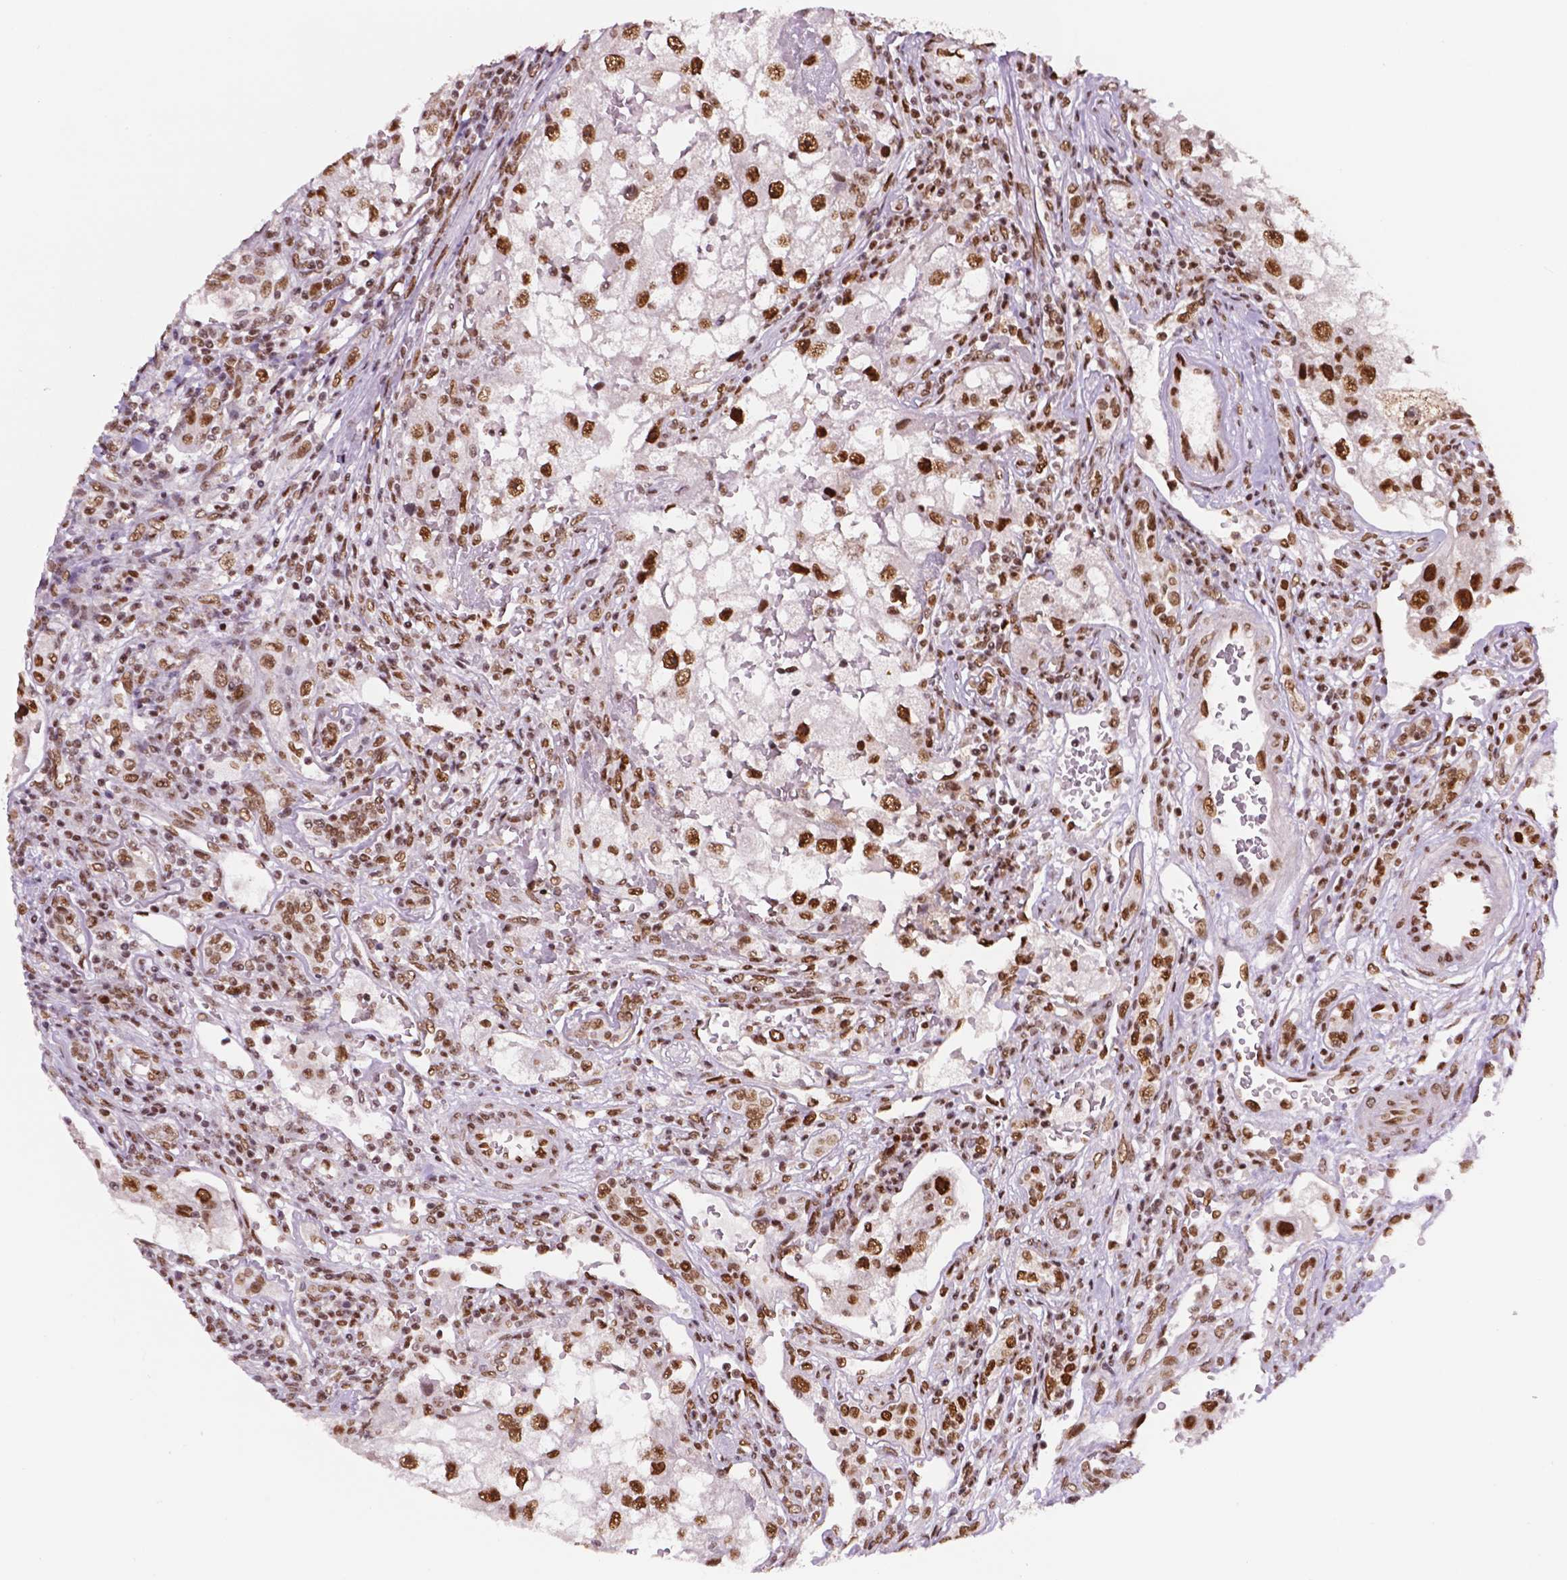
{"staining": {"intensity": "moderate", "quantity": "<25%", "location": "nuclear"}, "tissue": "renal cancer", "cell_type": "Tumor cells", "image_type": "cancer", "snomed": [{"axis": "morphology", "description": "Adenocarcinoma, NOS"}, {"axis": "topography", "description": "Kidney"}], "caption": "This is an image of immunohistochemistry (IHC) staining of renal cancer (adenocarcinoma), which shows moderate positivity in the nuclear of tumor cells.", "gene": "MLH1", "patient": {"sex": "male", "age": 63}}